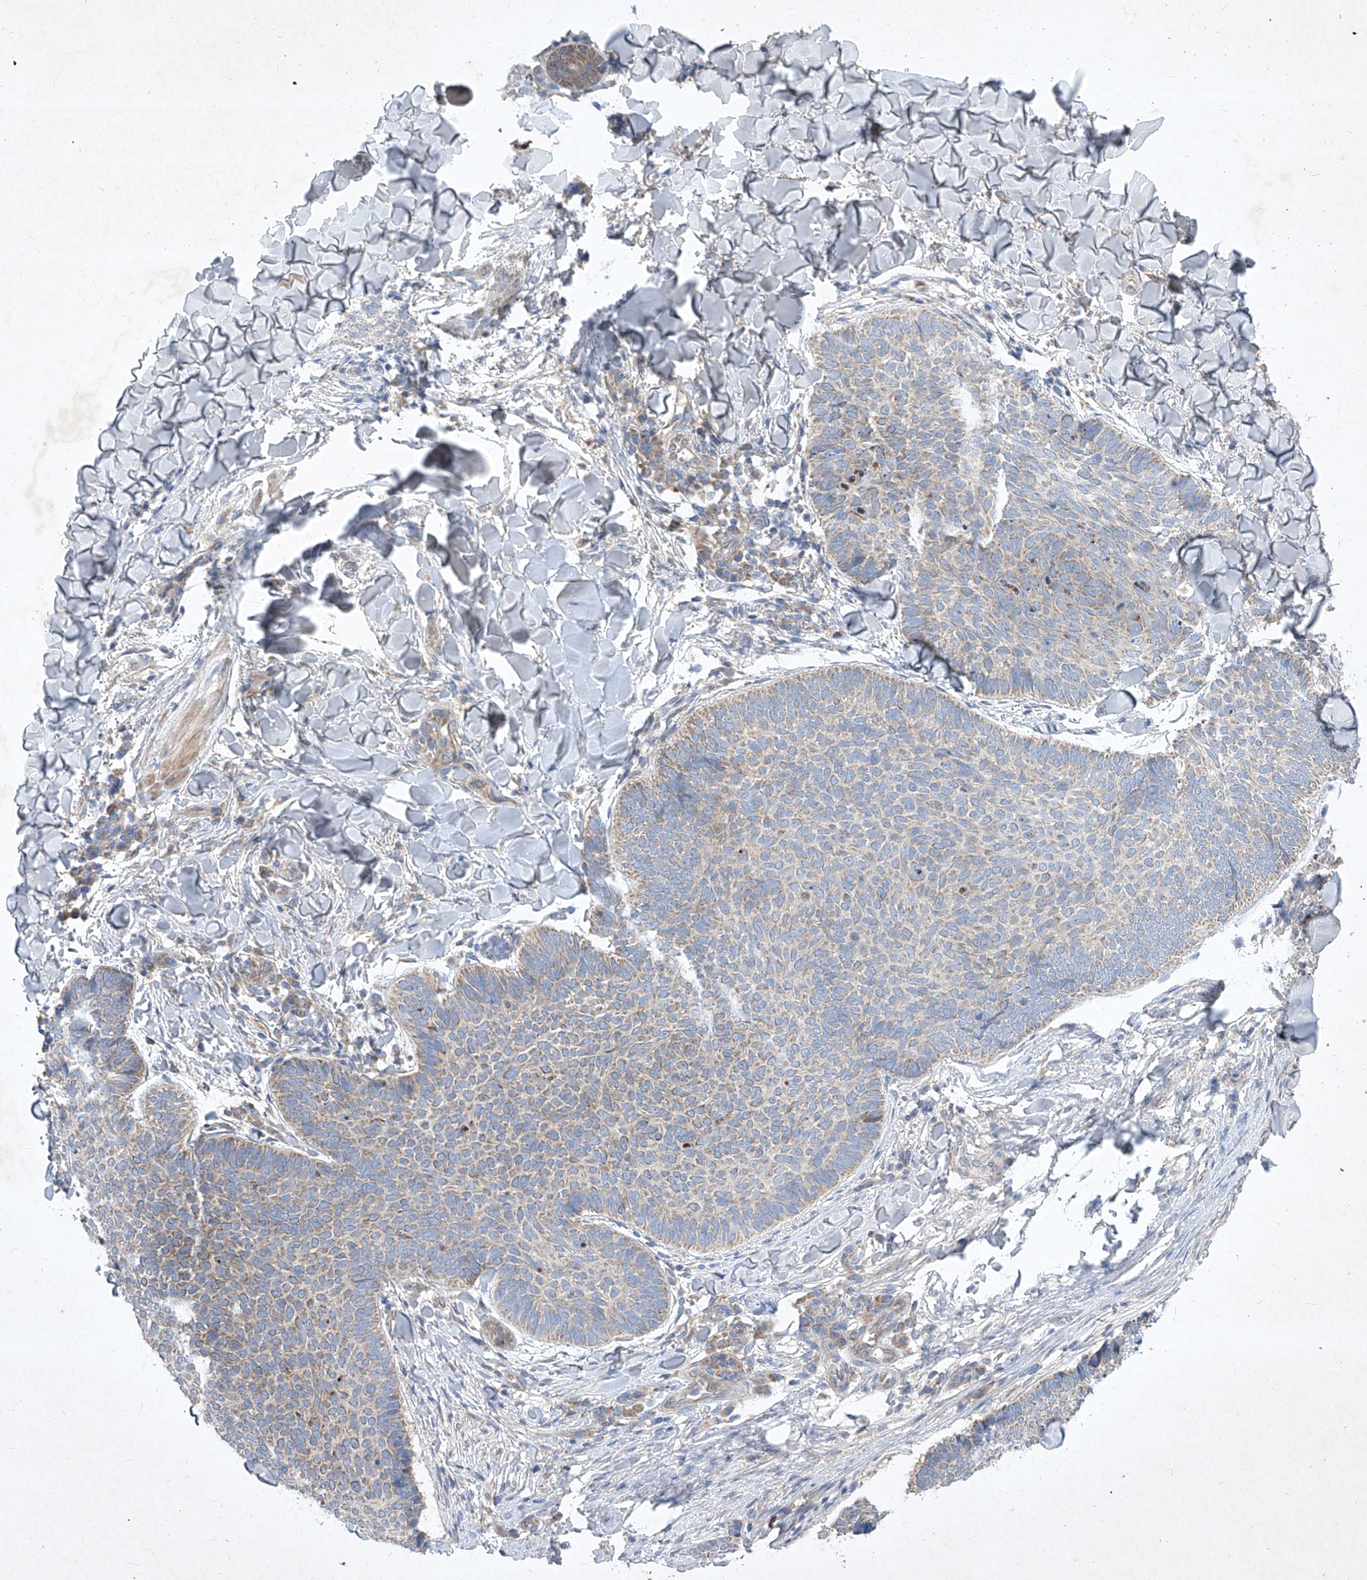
{"staining": {"intensity": "negative", "quantity": "none", "location": "none"}, "tissue": "skin cancer", "cell_type": "Tumor cells", "image_type": "cancer", "snomed": [{"axis": "morphology", "description": "Normal tissue, NOS"}, {"axis": "morphology", "description": "Basal cell carcinoma"}, {"axis": "topography", "description": "Skin"}], "caption": "DAB immunohistochemical staining of human skin cancer (basal cell carcinoma) reveals no significant positivity in tumor cells.", "gene": "COQ3", "patient": {"sex": "male", "age": 50}}